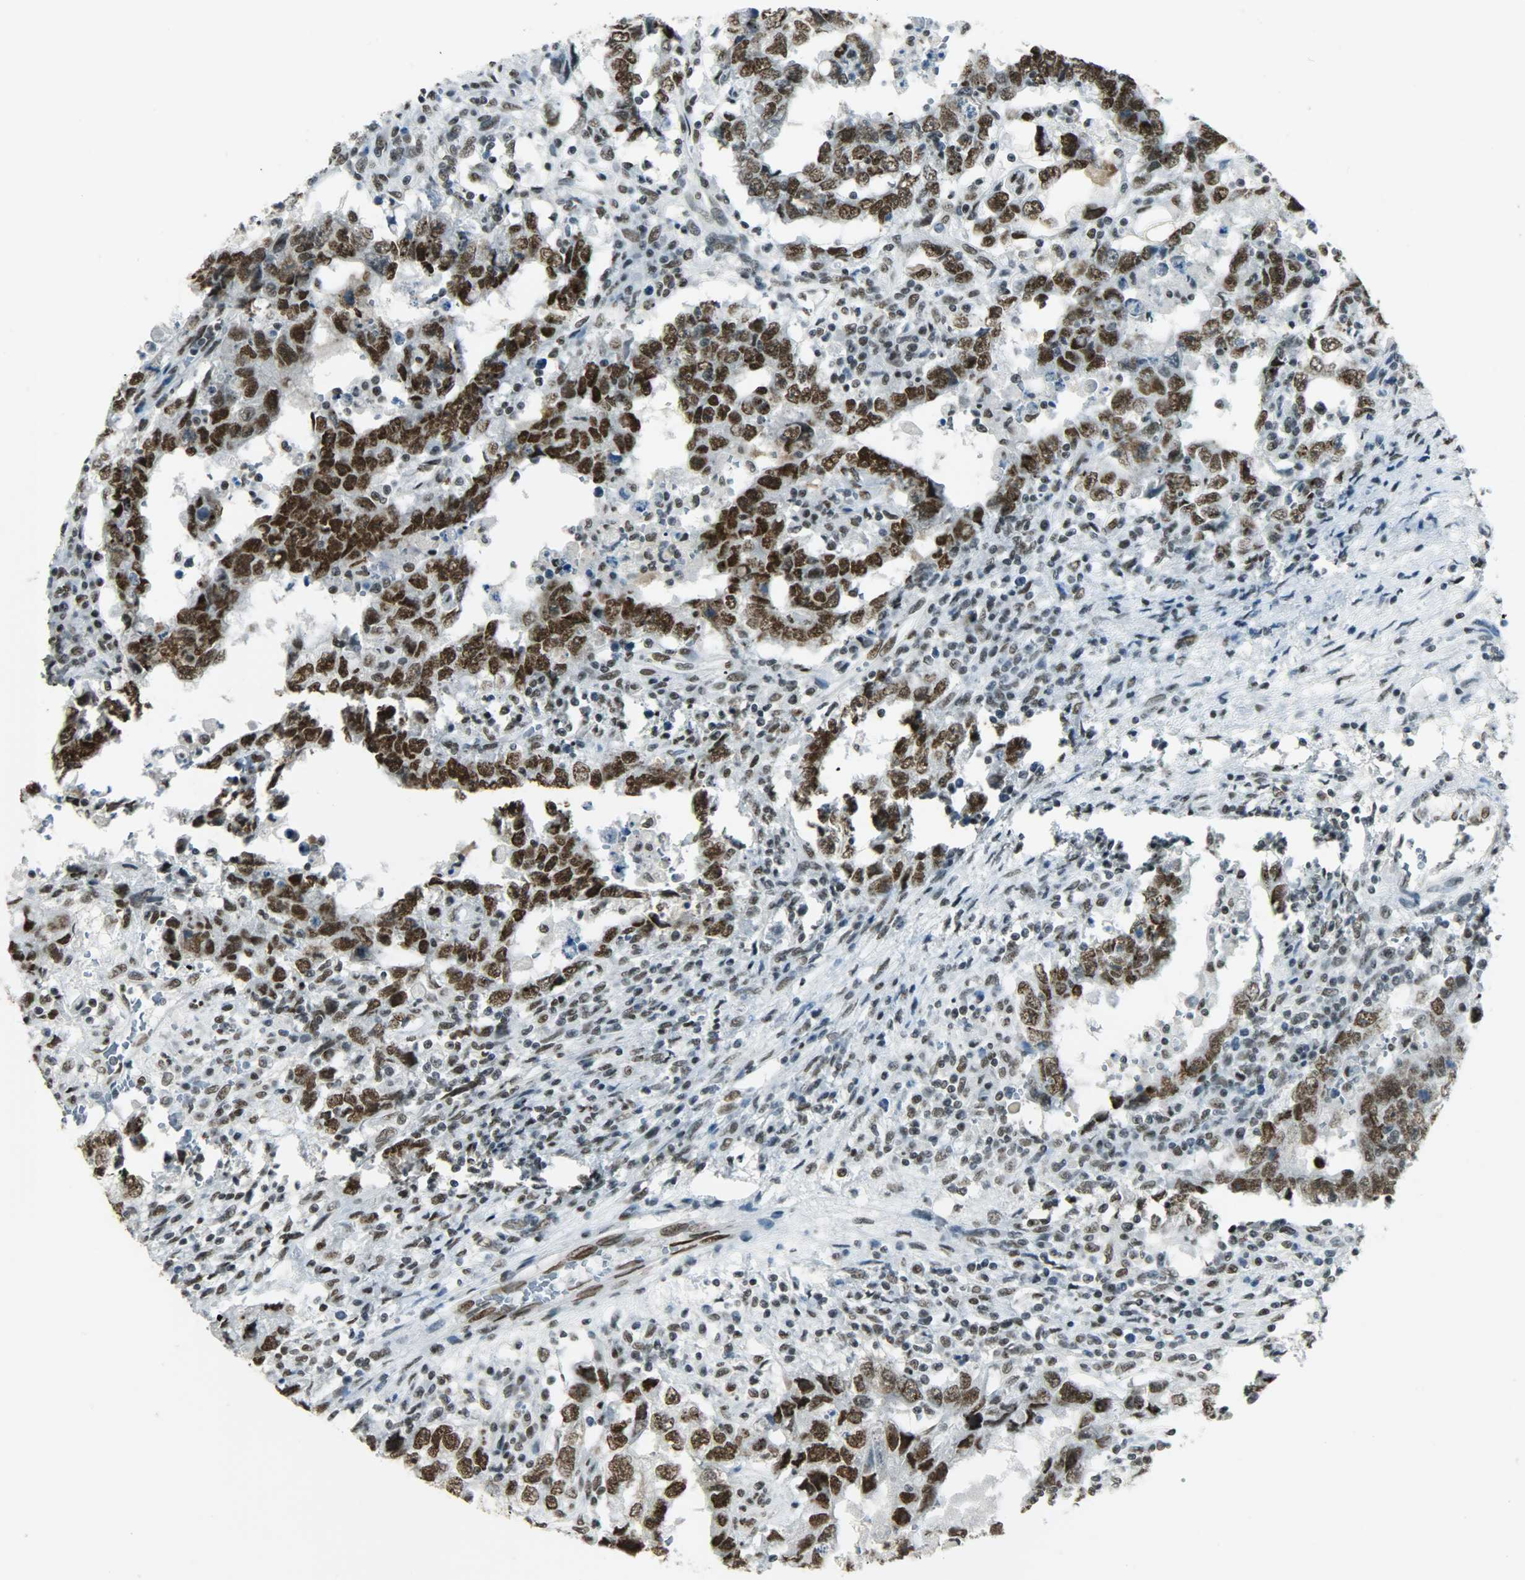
{"staining": {"intensity": "strong", "quantity": ">75%", "location": "nuclear"}, "tissue": "testis cancer", "cell_type": "Tumor cells", "image_type": "cancer", "snomed": [{"axis": "morphology", "description": "Carcinoma, Embryonal, NOS"}, {"axis": "topography", "description": "Testis"}], "caption": "IHC of testis cancer (embryonal carcinoma) displays high levels of strong nuclear expression in approximately >75% of tumor cells. The protein of interest is shown in brown color, while the nuclei are stained blue.", "gene": "MYEF2", "patient": {"sex": "male", "age": 26}}